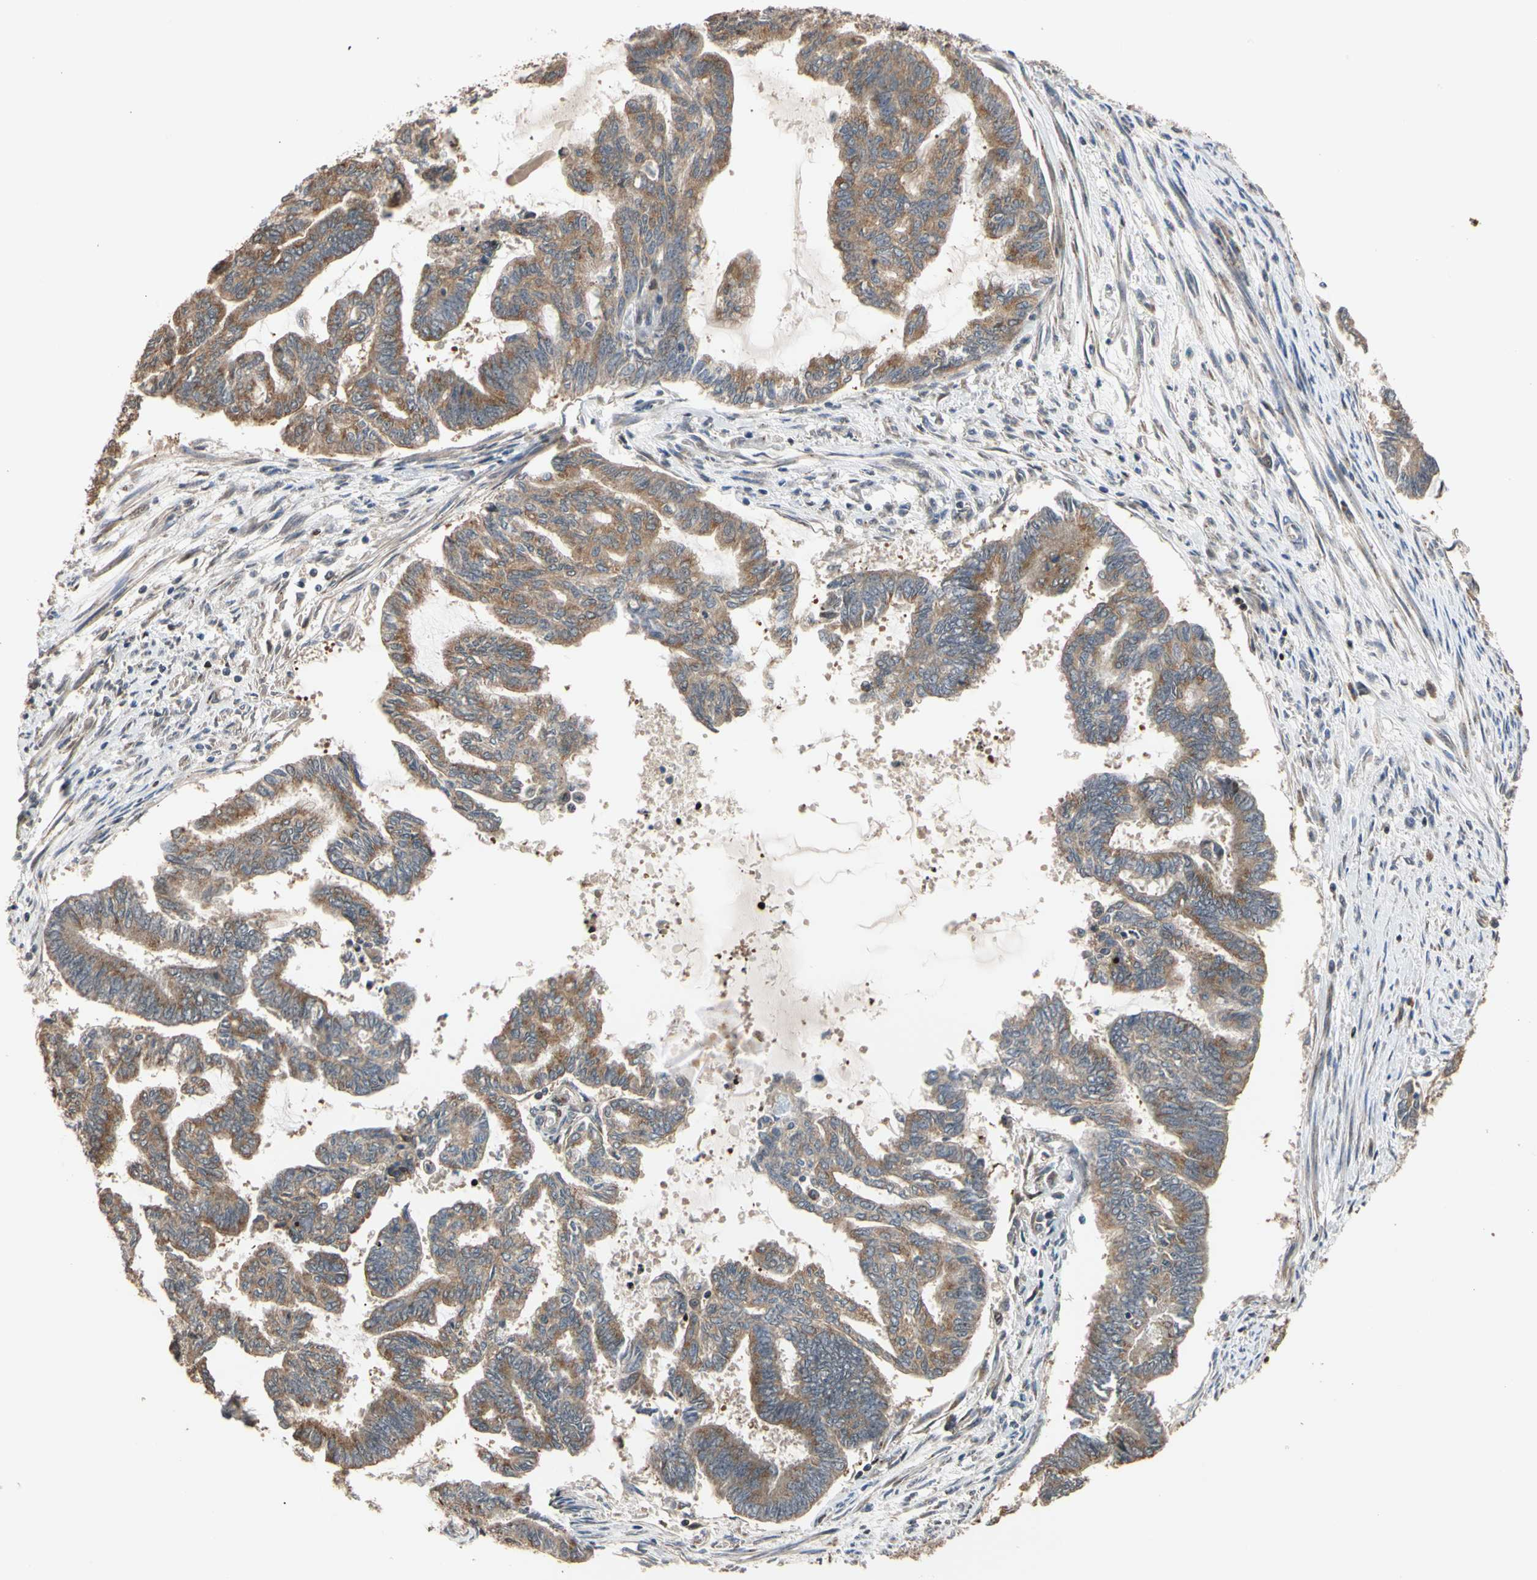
{"staining": {"intensity": "moderate", "quantity": "25%-75%", "location": "cytoplasmic/membranous"}, "tissue": "endometrial cancer", "cell_type": "Tumor cells", "image_type": "cancer", "snomed": [{"axis": "morphology", "description": "Adenocarcinoma, NOS"}, {"axis": "topography", "description": "Endometrium"}], "caption": "Protein staining of adenocarcinoma (endometrial) tissue reveals moderate cytoplasmic/membranous positivity in approximately 25%-75% of tumor cells.", "gene": "IP6K2", "patient": {"sex": "female", "age": 86}}